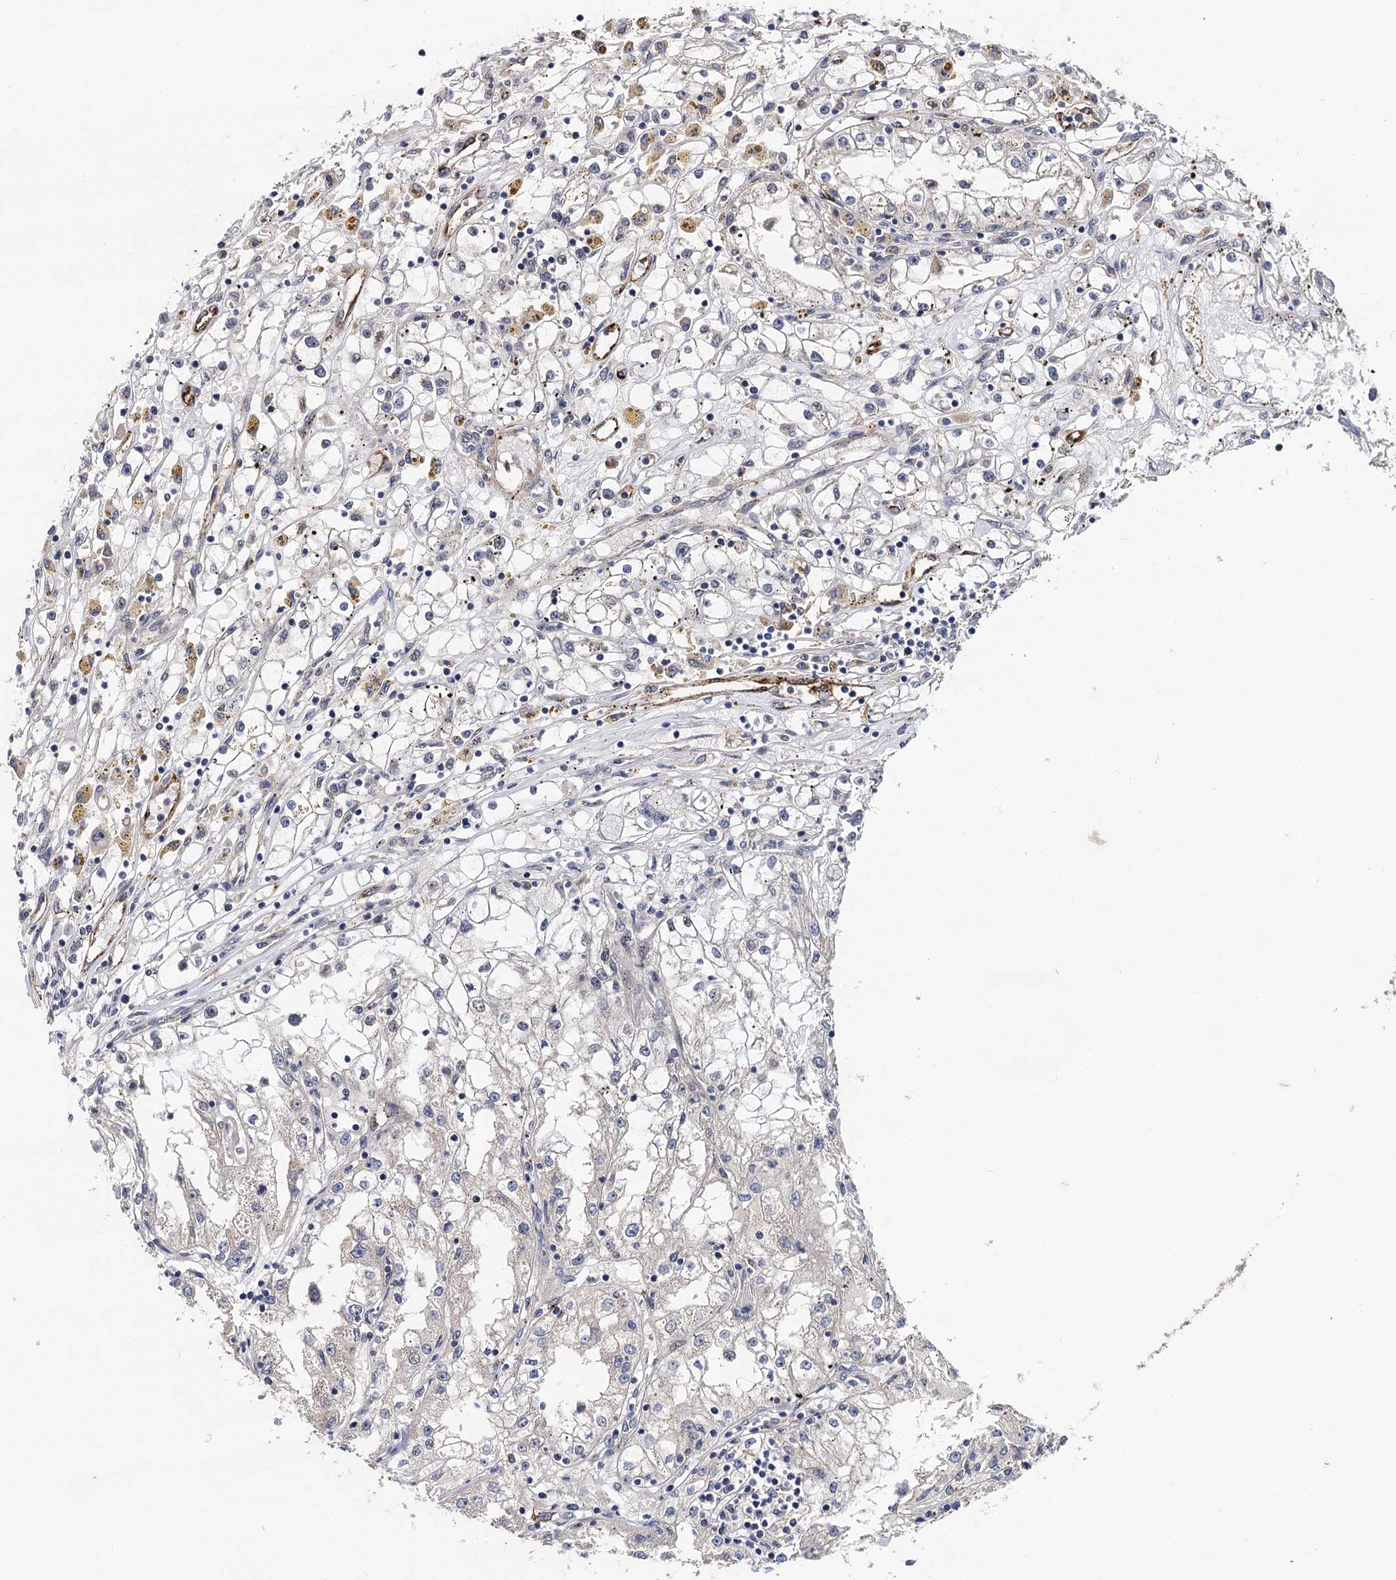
{"staining": {"intensity": "negative", "quantity": "none", "location": "none"}, "tissue": "renal cancer", "cell_type": "Tumor cells", "image_type": "cancer", "snomed": [{"axis": "morphology", "description": "Adenocarcinoma, NOS"}, {"axis": "topography", "description": "Kidney"}], "caption": "The micrograph displays no significant expression in tumor cells of renal adenocarcinoma. (Stains: DAB (3,3'-diaminobenzidine) immunohistochemistry with hematoxylin counter stain, Microscopy: brightfield microscopy at high magnification).", "gene": "PPTC7", "patient": {"sex": "male", "age": 56}}